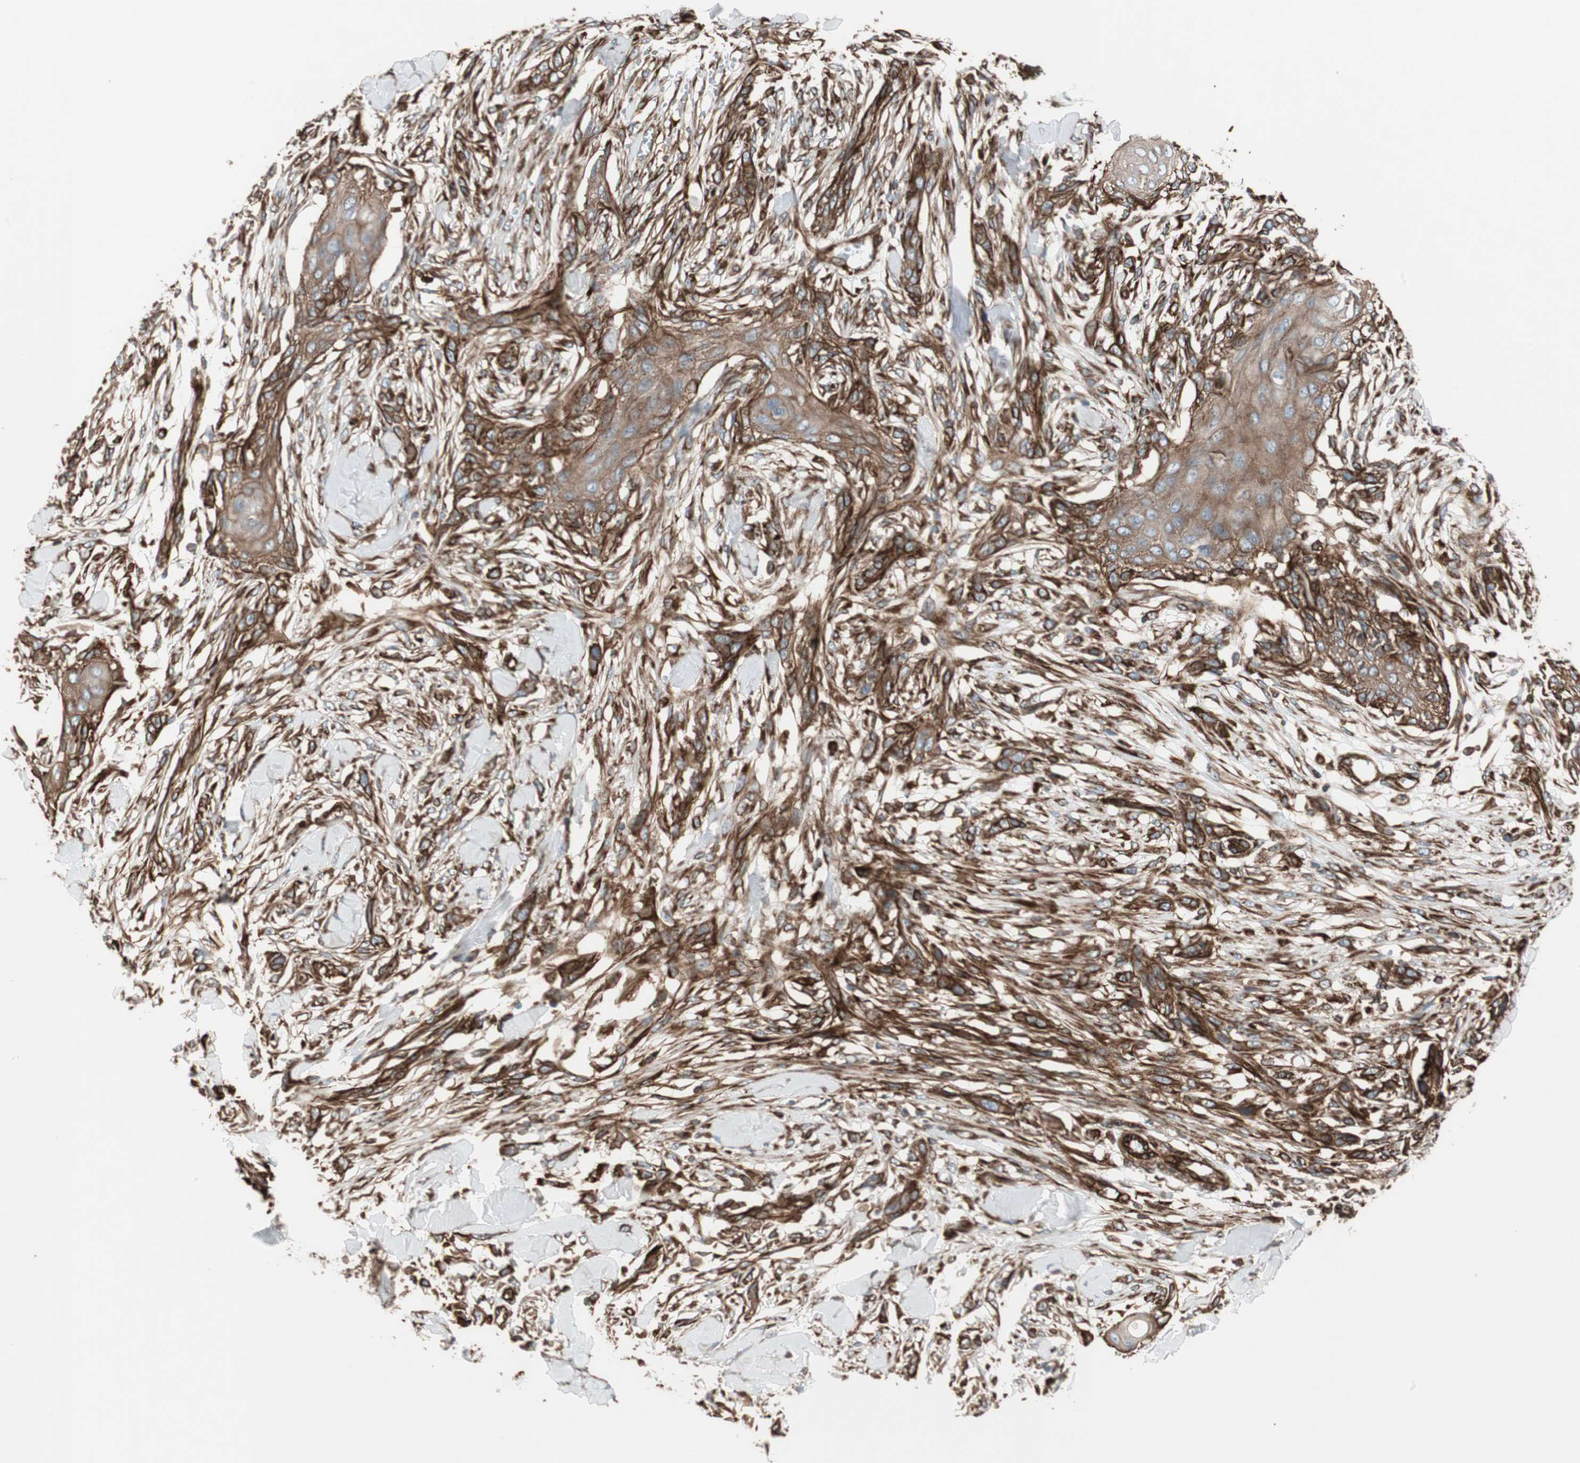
{"staining": {"intensity": "strong", "quantity": ">75%", "location": "cytoplasmic/membranous"}, "tissue": "skin cancer", "cell_type": "Tumor cells", "image_type": "cancer", "snomed": [{"axis": "morphology", "description": "Squamous cell carcinoma, NOS"}, {"axis": "topography", "description": "Skin"}], "caption": "Squamous cell carcinoma (skin) was stained to show a protein in brown. There is high levels of strong cytoplasmic/membranous positivity in approximately >75% of tumor cells.", "gene": "TCTA", "patient": {"sex": "female", "age": 59}}